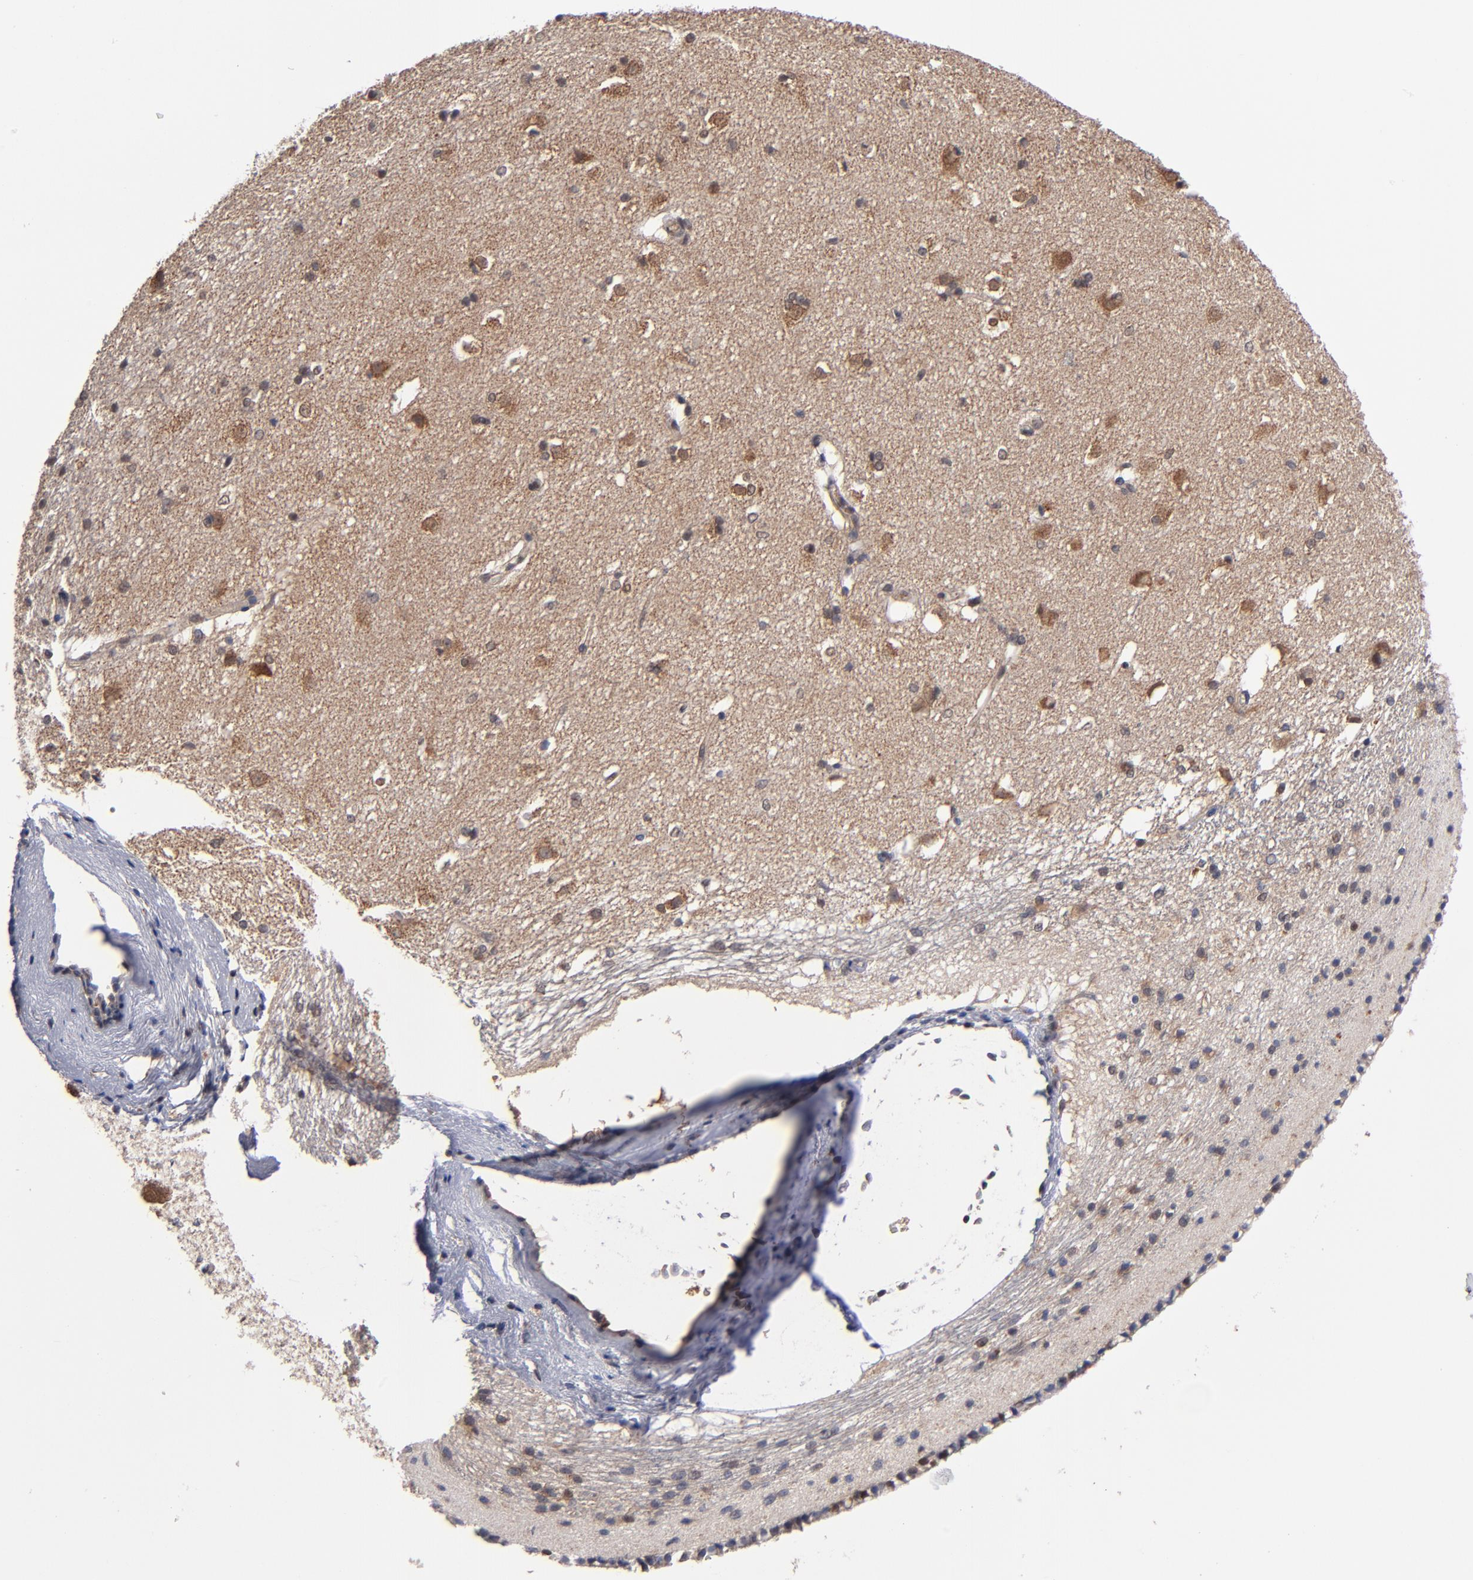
{"staining": {"intensity": "weak", "quantity": "25%-75%", "location": "cytoplasmic/membranous"}, "tissue": "caudate", "cell_type": "Glial cells", "image_type": "normal", "snomed": [{"axis": "morphology", "description": "Normal tissue, NOS"}, {"axis": "topography", "description": "Lateral ventricle wall"}], "caption": "DAB immunohistochemical staining of normal human caudate shows weak cytoplasmic/membranous protein expression in about 25%-75% of glial cells.", "gene": "ALG13", "patient": {"sex": "female", "age": 19}}